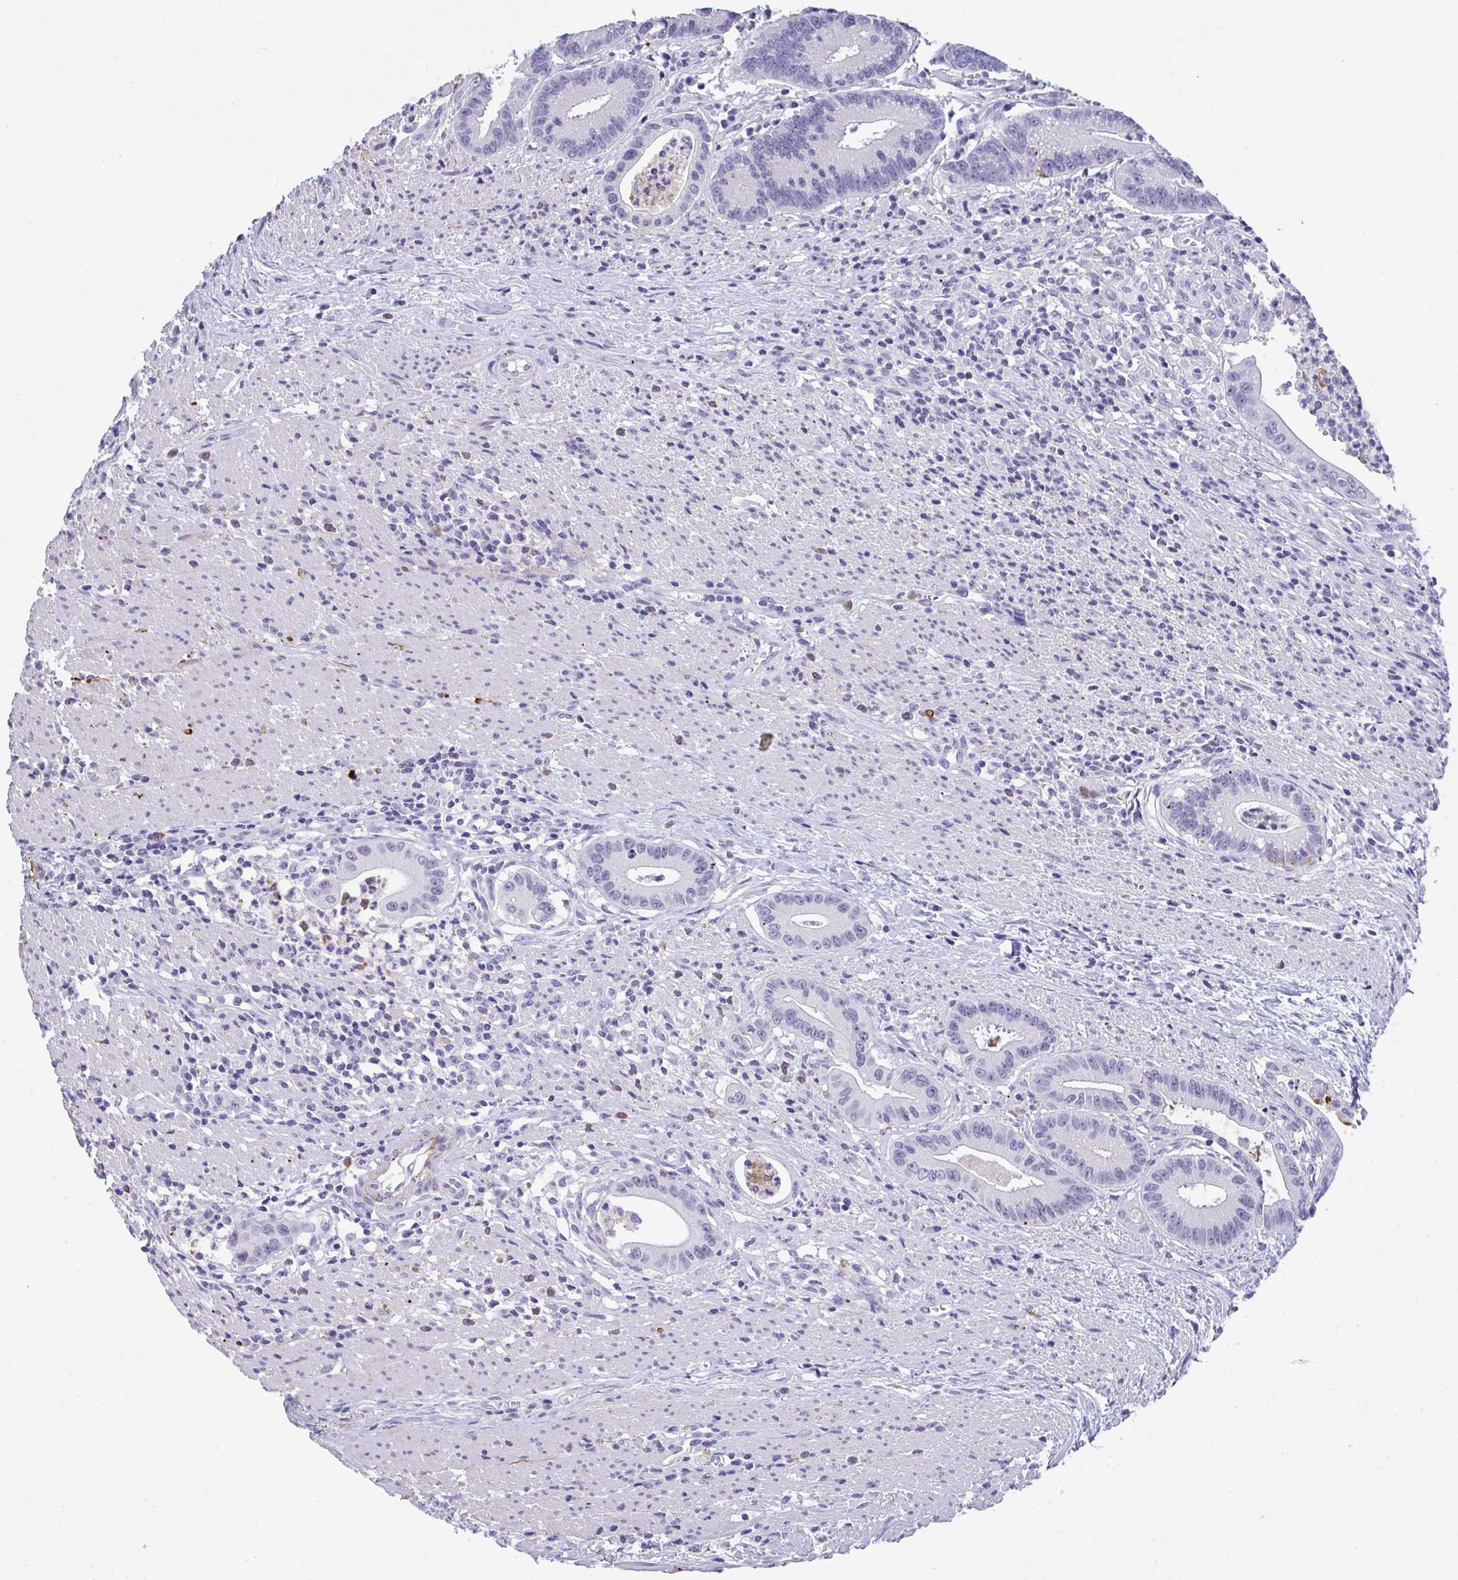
{"staining": {"intensity": "negative", "quantity": "none", "location": "none"}, "tissue": "colorectal cancer", "cell_type": "Tumor cells", "image_type": "cancer", "snomed": [{"axis": "morphology", "description": "Adenocarcinoma, NOS"}, {"axis": "topography", "description": "Rectum"}], "caption": "This is an immunohistochemistry (IHC) micrograph of colorectal cancer. There is no staining in tumor cells.", "gene": "KMT2E", "patient": {"sex": "female", "age": 81}}